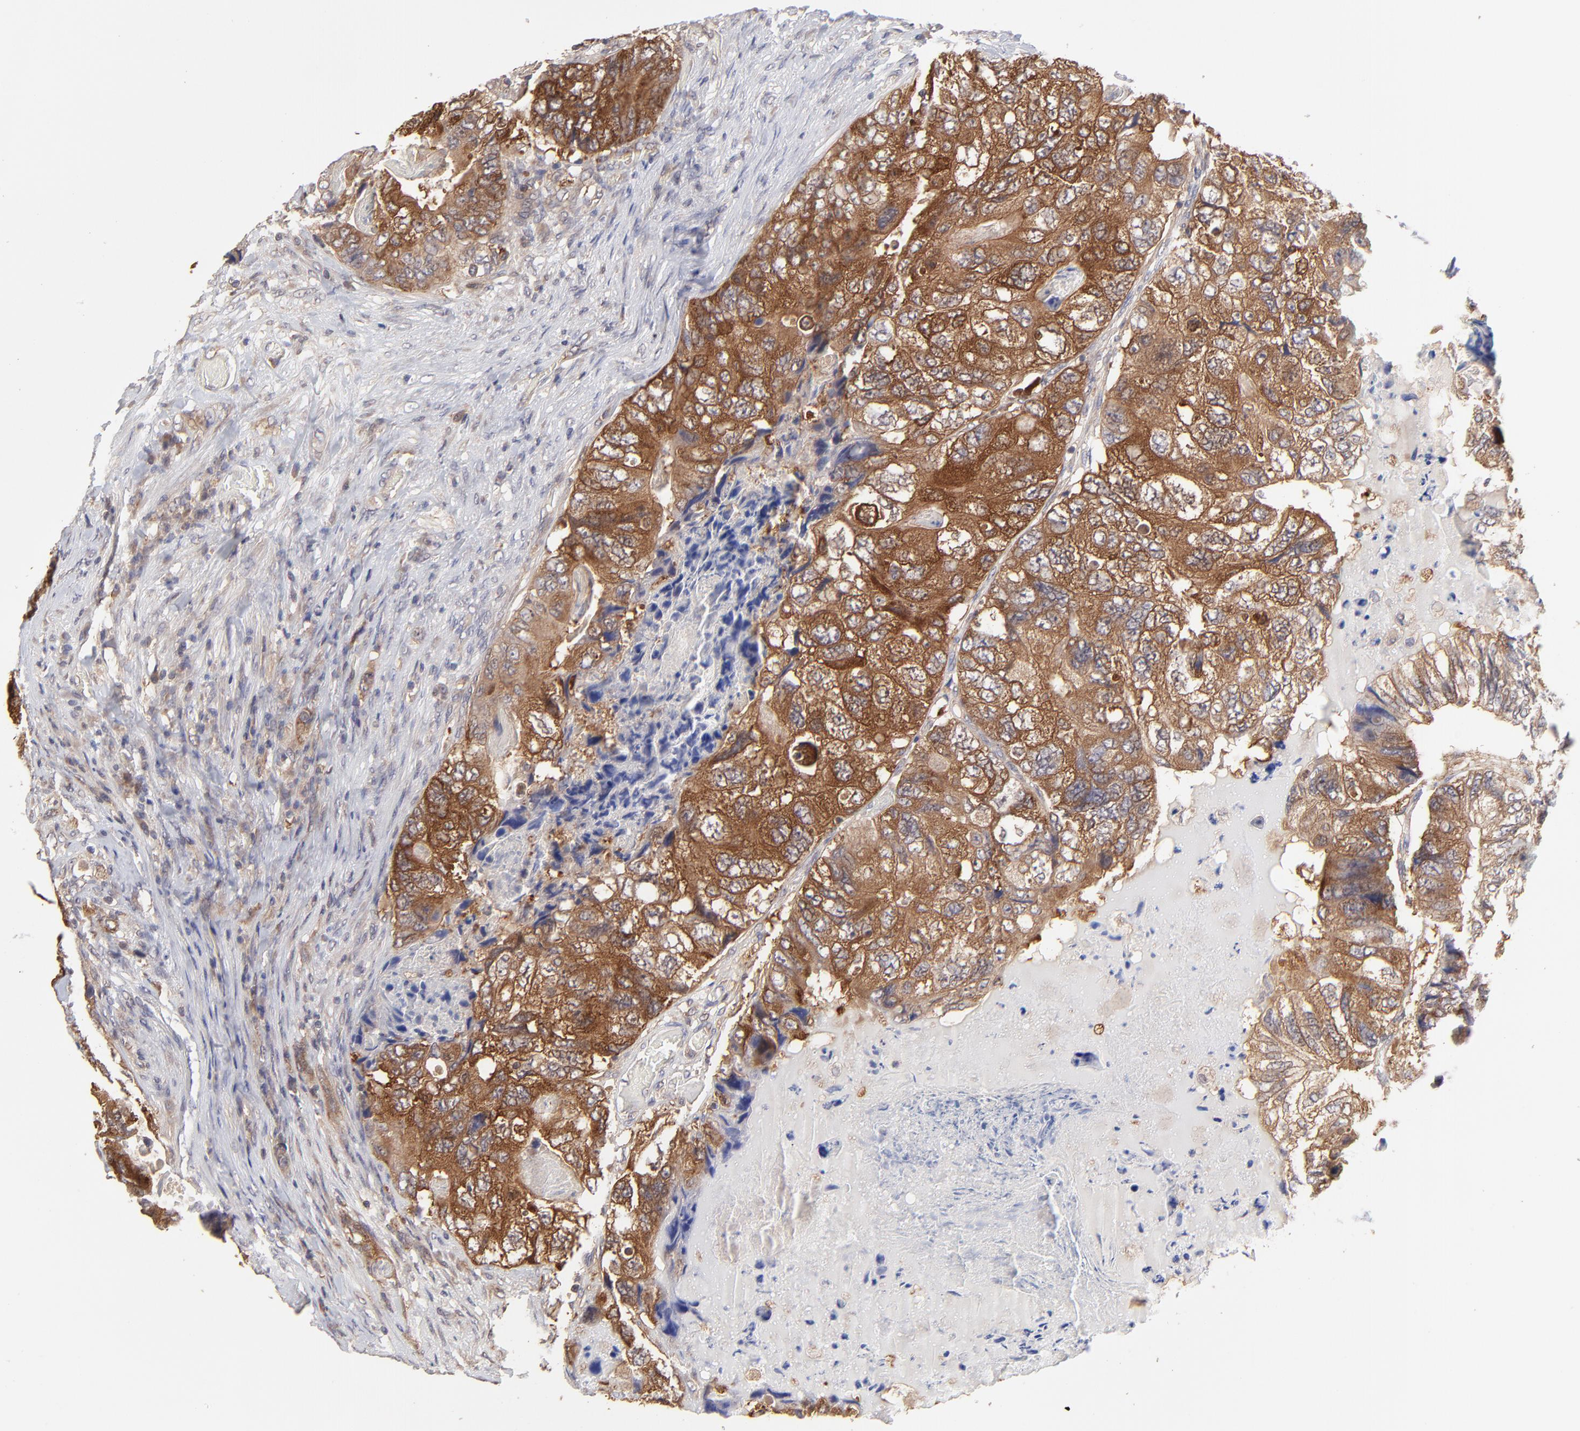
{"staining": {"intensity": "strong", "quantity": ">75%", "location": "cytoplasmic/membranous"}, "tissue": "colorectal cancer", "cell_type": "Tumor cells", "image_type": "cancer", "snomed": [{"axis": "morphology", "description": "Adenocarcinoma, NOS"}, {"axis": "topography", "description": "Rectum"}], "caption": "Protein expression analysis of colorectal cancer demonstrates strong cytoplasmic/membranous expression in about >75% of tumor cells. (Brightfield microscopy of DAB IHC at high magnification).", "gene": "GART", "patient": {"sex": "female", "age": 82}}